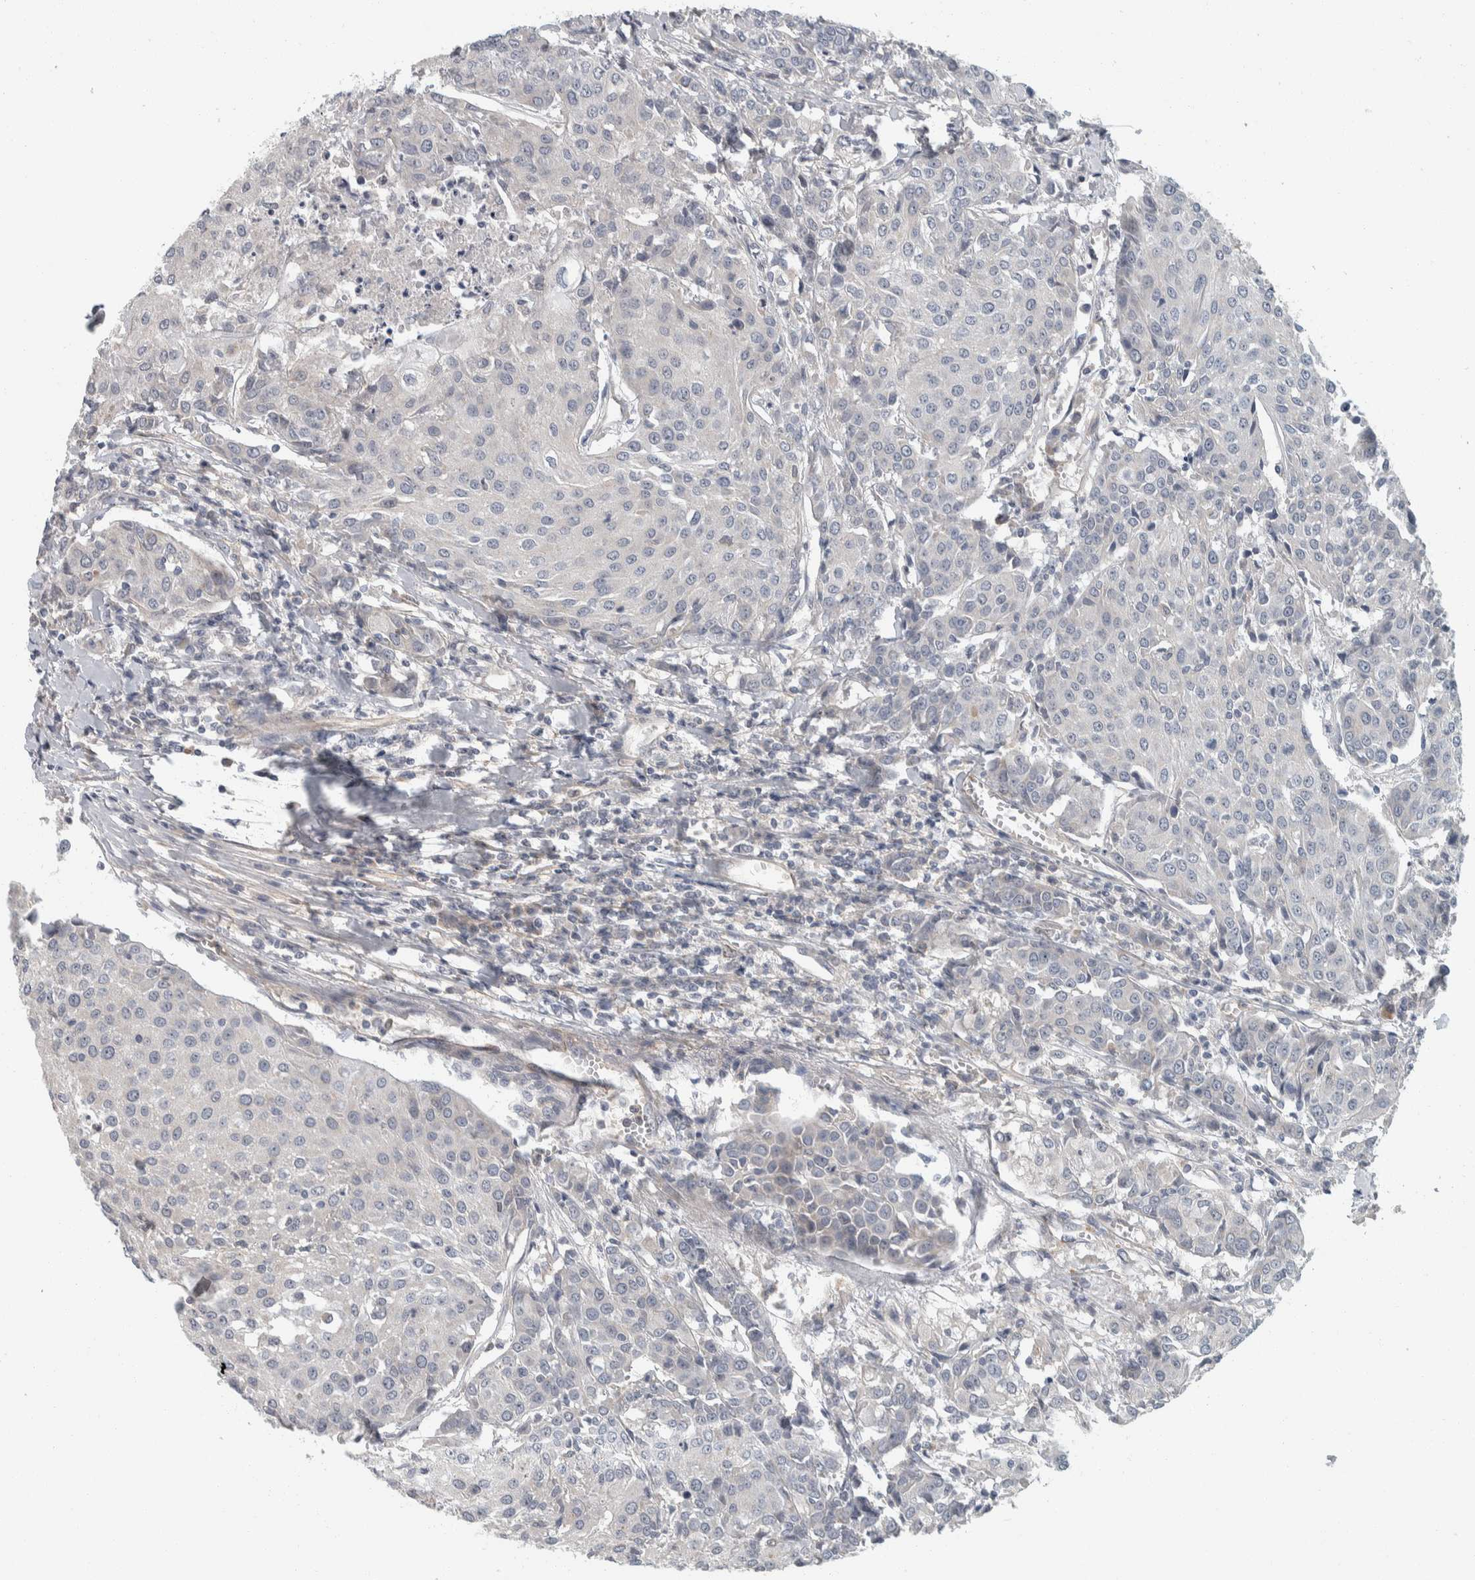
{"staining": {"intensity": "negative", "quantity": "none", "location": "none"}, "tissue": "urothelial cancer", "cell_type": "Tumor cells", "image_type": "cancer", "snomed": [{"axis": "morphology", "description": "Urothelial carcinoma, High grade"}, {"axis": "topography", "description": "Urinary bladder"}], "caption": "Tumor cells are negative for protein expression in human urothelial cancer.", "gene": "KCNJ3", "patient": {"sex": "female", "age": 85}}